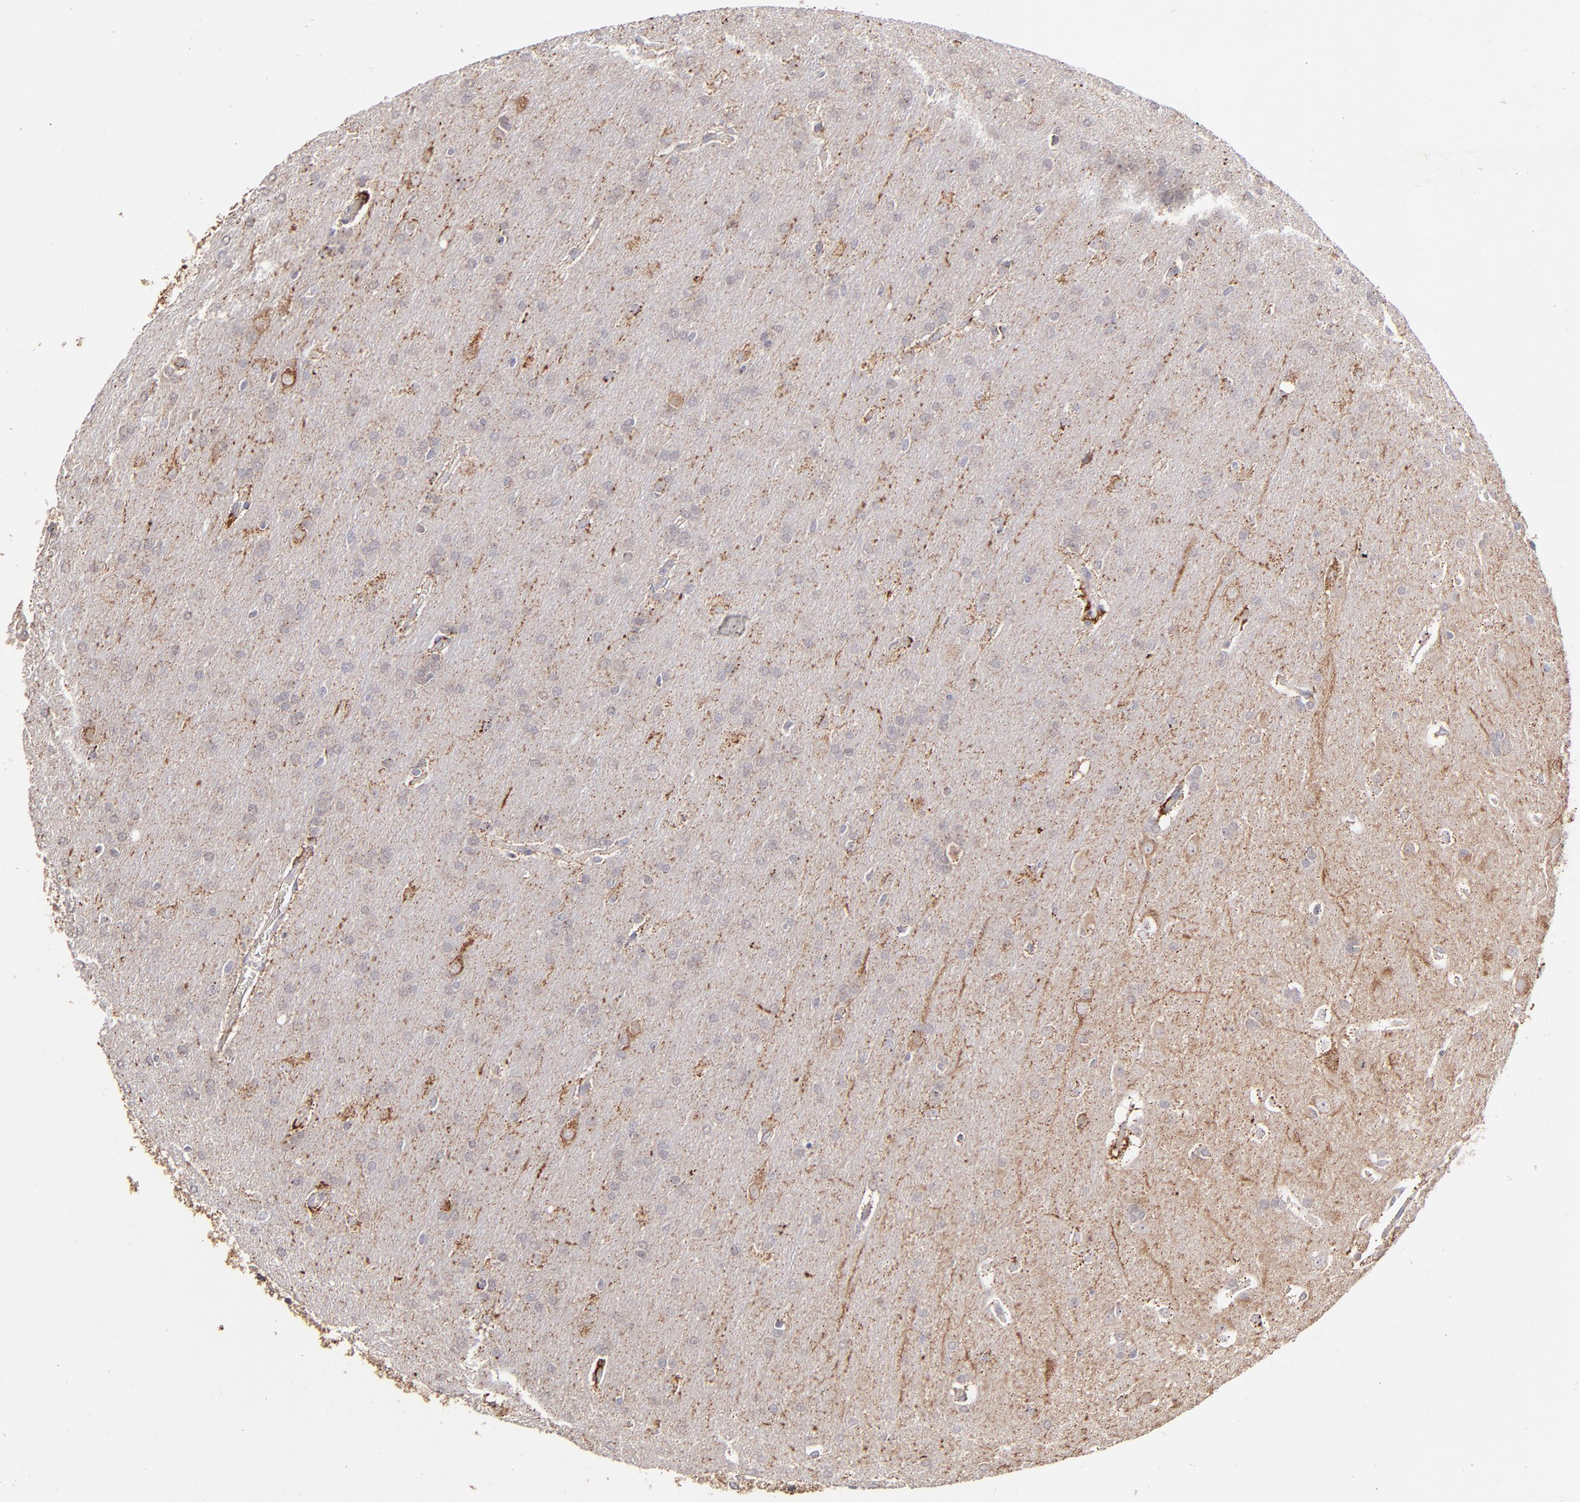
{"staining": {"intensity": "negative", "quantity": "none", "location": "none"}, "tissue": "glioma", "cell_type": "Tumor cells", "image_type": "cancer", "snomed": [{"axis": "morphology", "description": "Glioma, malignant, Low grade"}, {"axis": "topography", "description": "Brain"}], "caption": "Human malignant low-grade glioma stained for a protein using immunohistochemistry exhibits no expression in tumor cells.", "gene": "GLDC", "patient": {"sex": "female", "age": 32}}